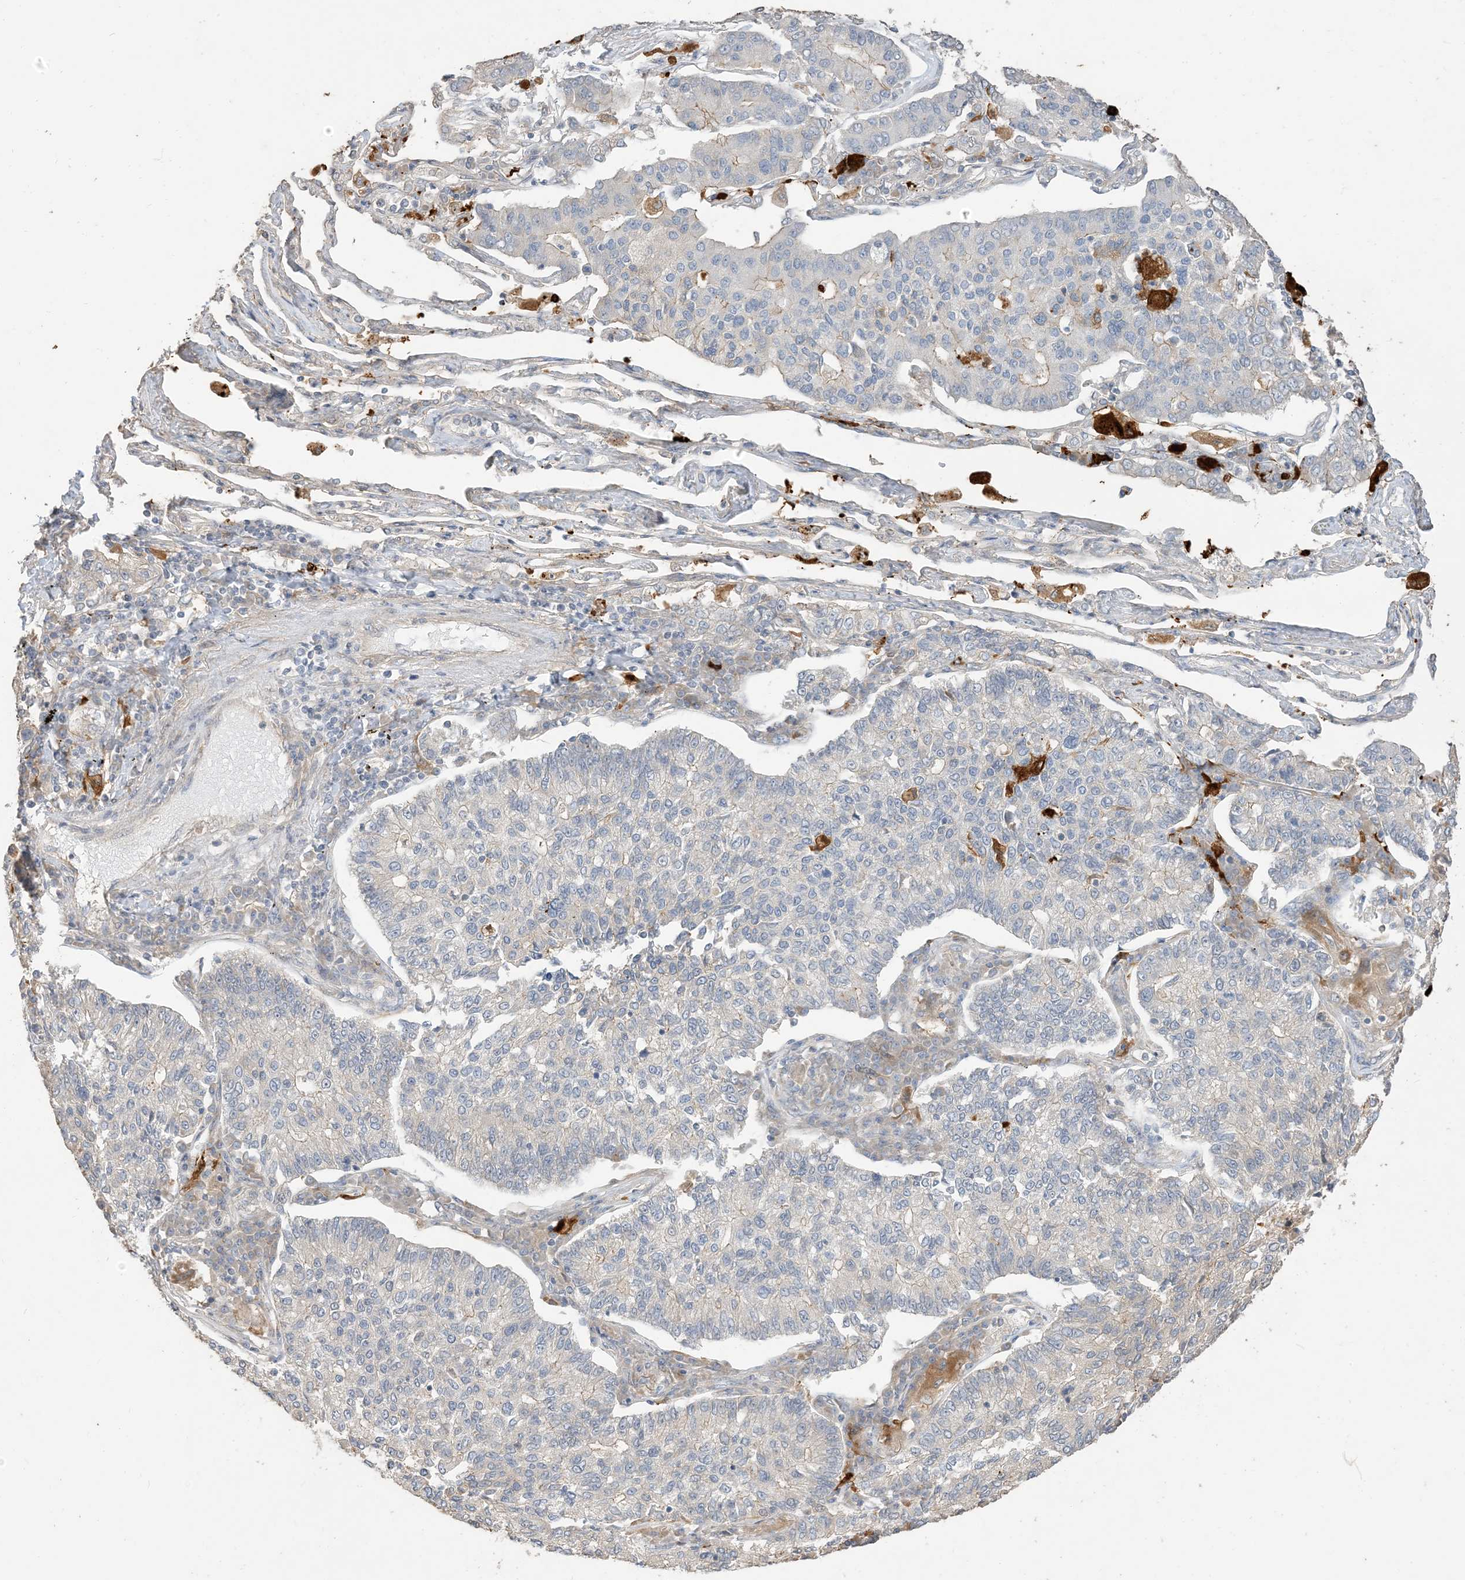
{"staining": {"intensity": "negative", "quantity": "none", "location": "none"}, "tissue": "lung cancer", "cell_type": "Tumor cells", "image_type": "cancer", "snomed": [{"axis": "morphology", "description": "Adenocarcinoma, NOS"}, {"axis": "topography", "description": "Lung"}], "caption": "An image of adenocarcinoma (lung) stained for a protein displays no brown staining in tumor cells.", "gene": "RNF175", "patient": {"sex": "male", "age": 49}}